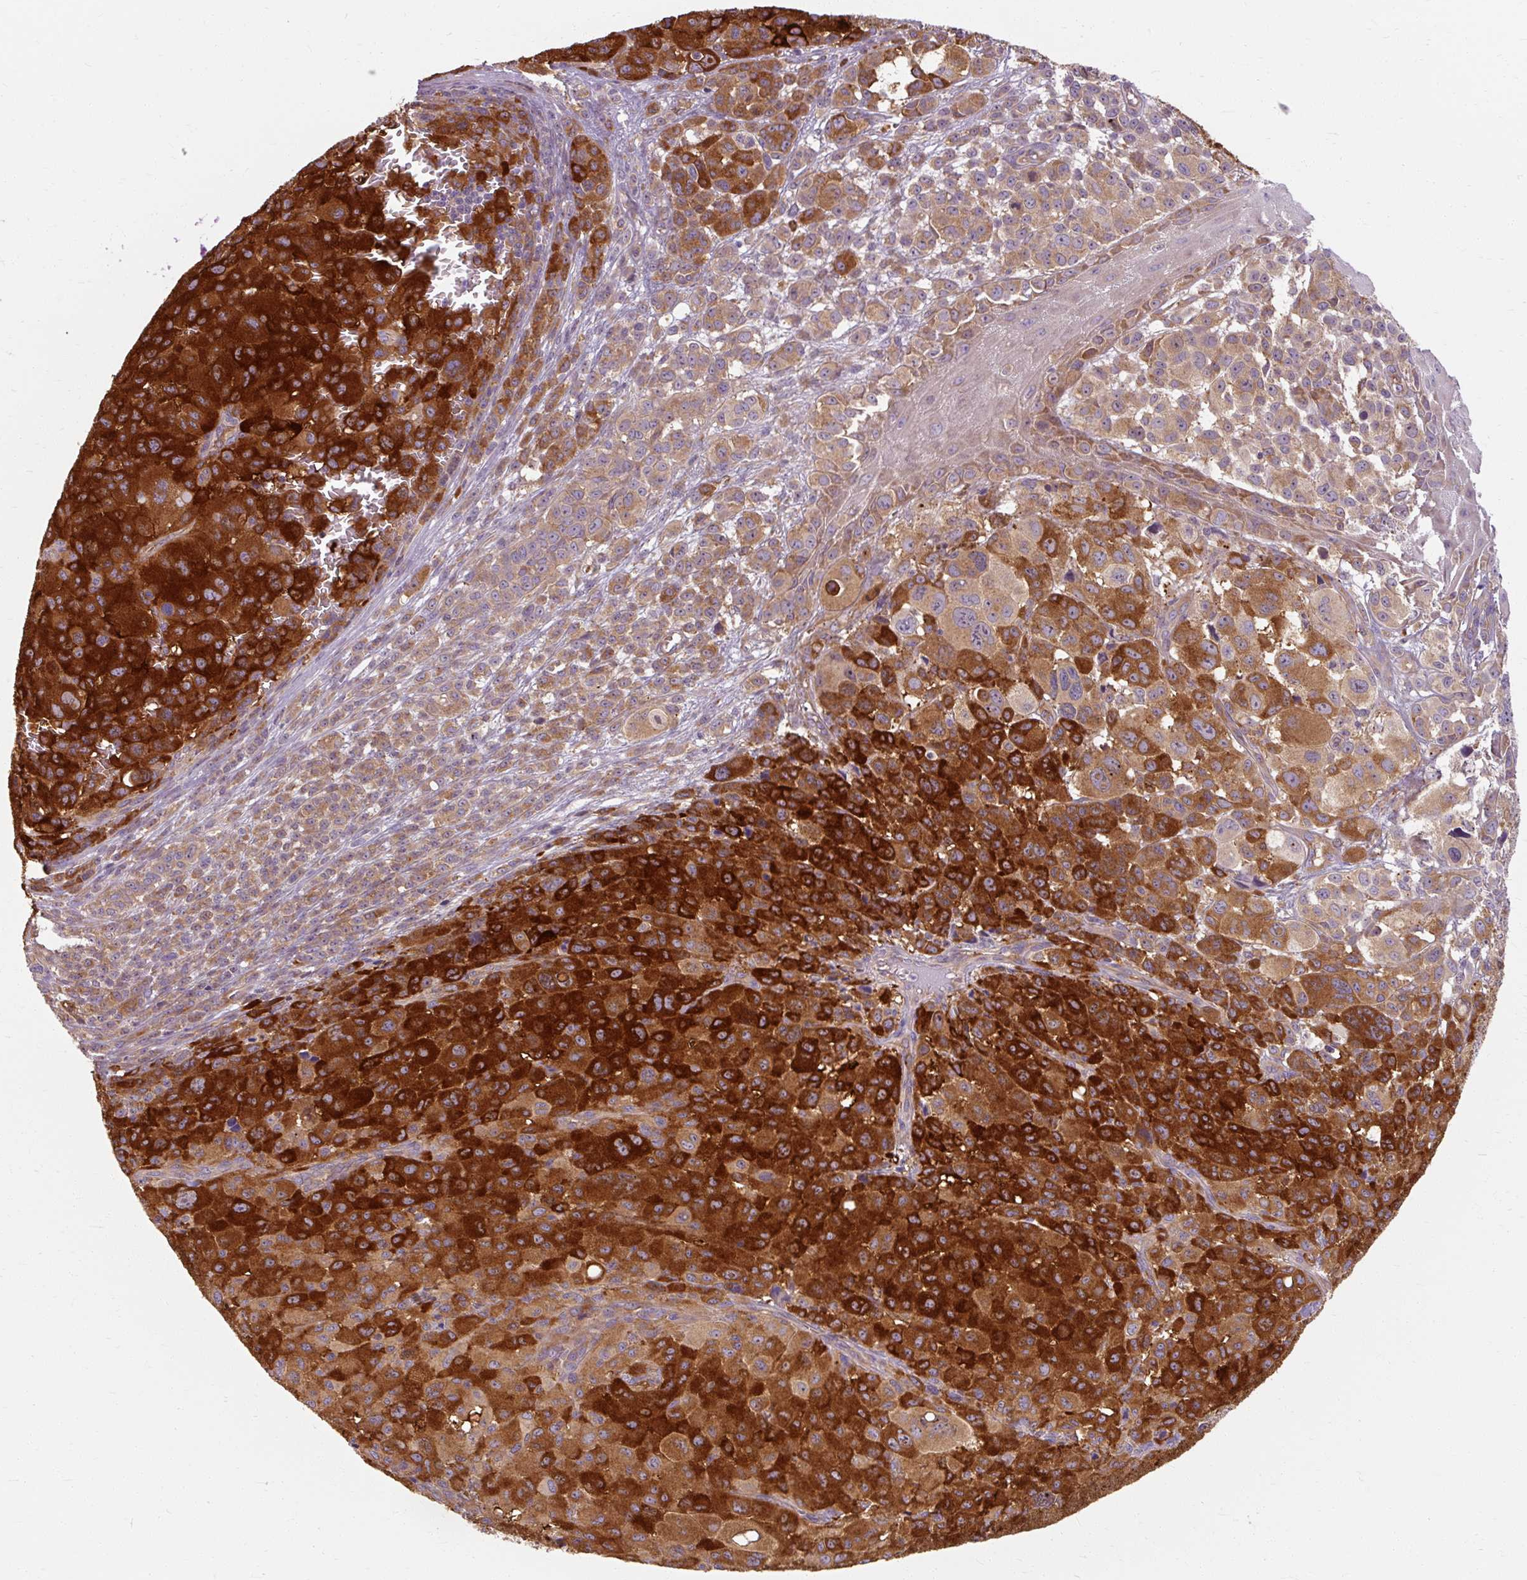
{"staining": {"intensity": "strong", "quantity": ">75%", "location": "cytoplasmic/membranous"}, "tissue": "melanoma", "cell_type": "Tumor cells", "image_type": "cancer", "snomed": [{"axis": "morphology", "description": "Malignant melanoma, NOS"}, {"axis": "topography", "description": "Skin"}], "caption": "High-power microscopy captured an immunohistochemistry (IHC) histopathology image of melanoma, revealing strong cytoplasmic/membranous staining in about >75% of tumor cells.", "gene": "TBC1D4", "patient": {"sex": "female", "age": 74}}